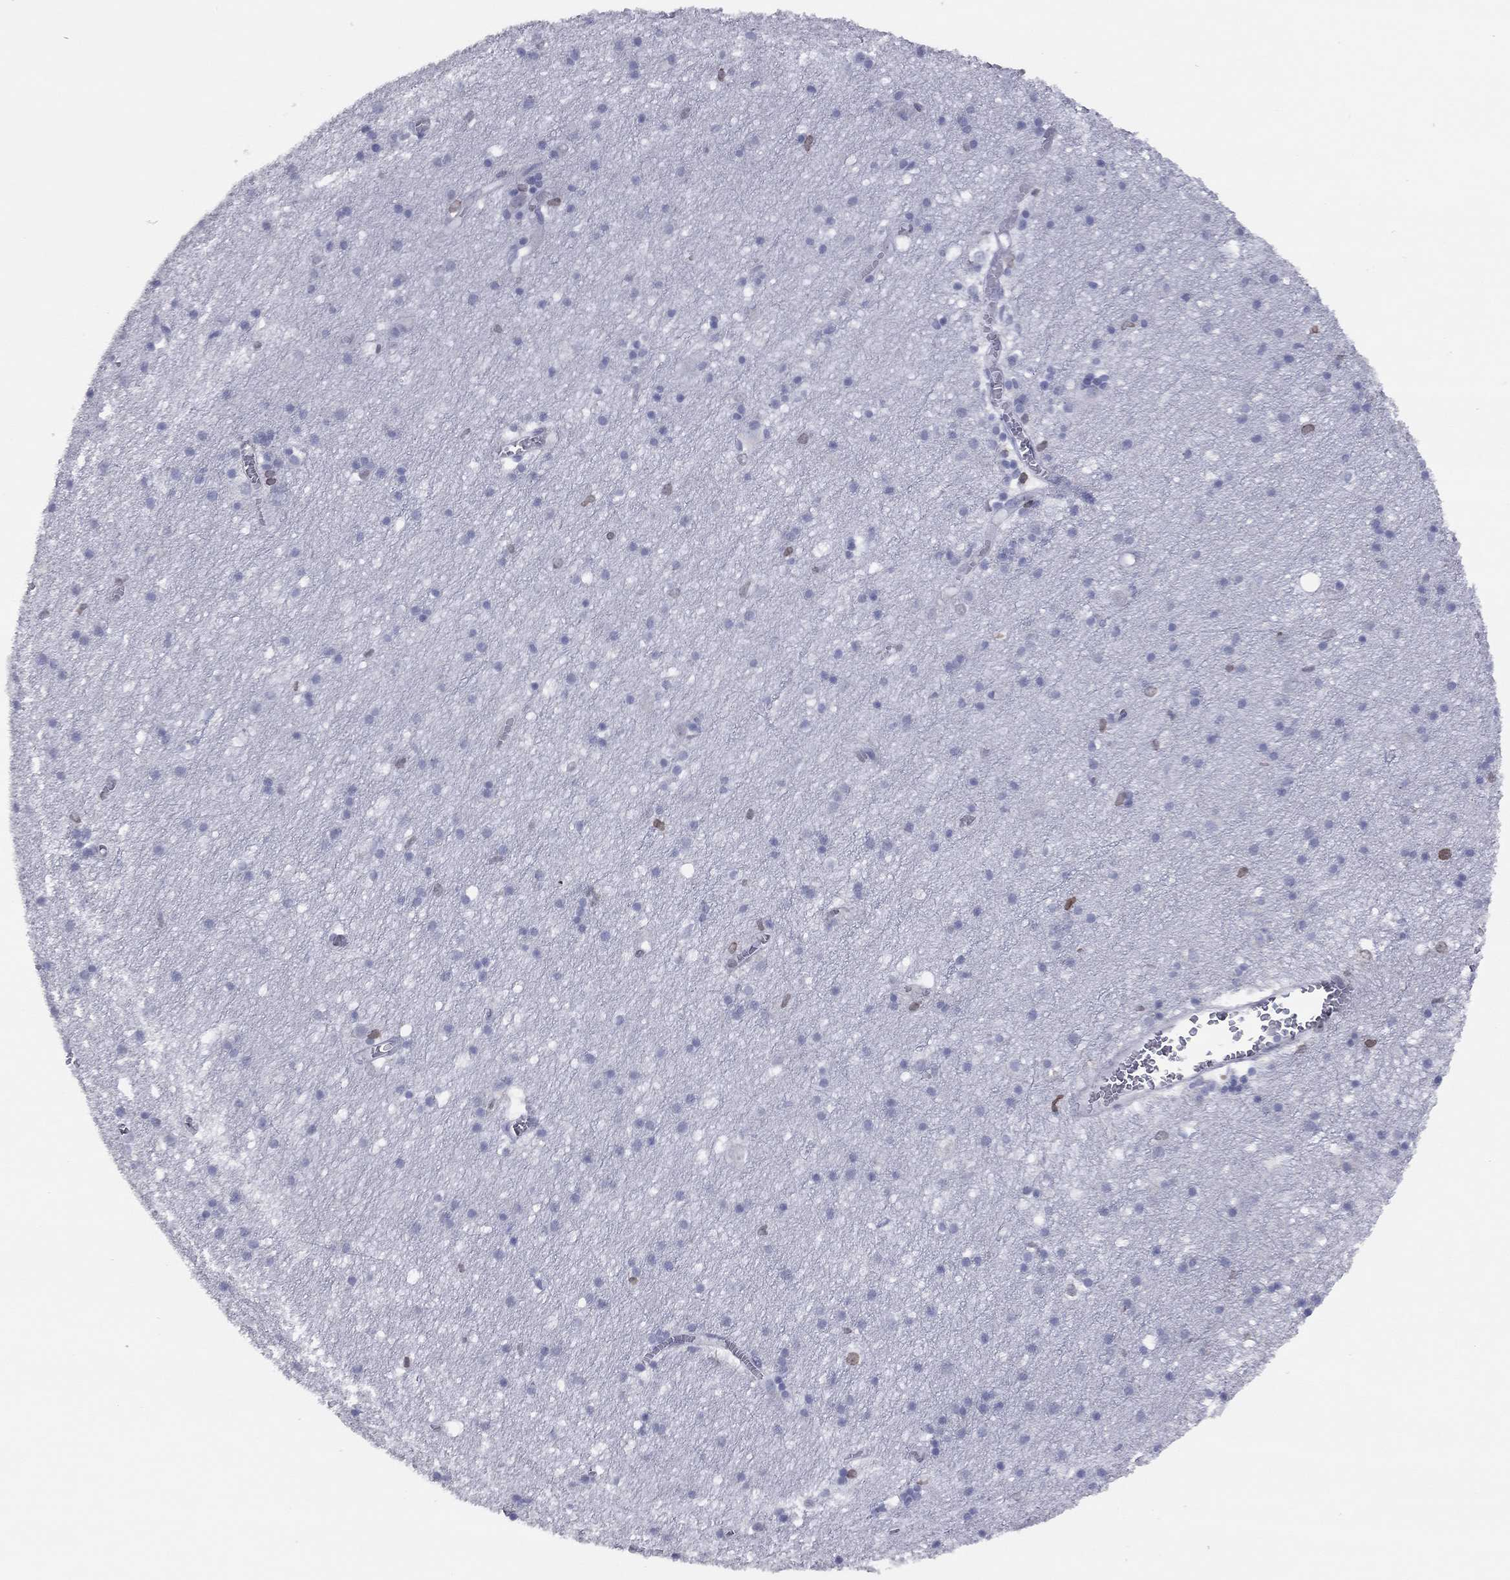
{"staining": {"intensity": "negative", "quantity": "none", "location": "none"}, "tissue": "cerebral cortex", "cell_type": "Endothelial cells", "image_type": "normal", "snomed": [{"axis": "morphology", "description": "Normal tissue, NOS"}, {"axis": "topography", "description": "Cerebral cortex"}], "caption": "Immunohistochemistry image of benign cerebral cortex: cerebral cortex stained with DAB (3,3'-diaminobenzidine) demonstrates no significant protein expression in endothelial cells.", "gene": "ESPL1", "patient": {"sex": "male", "age": 70}}